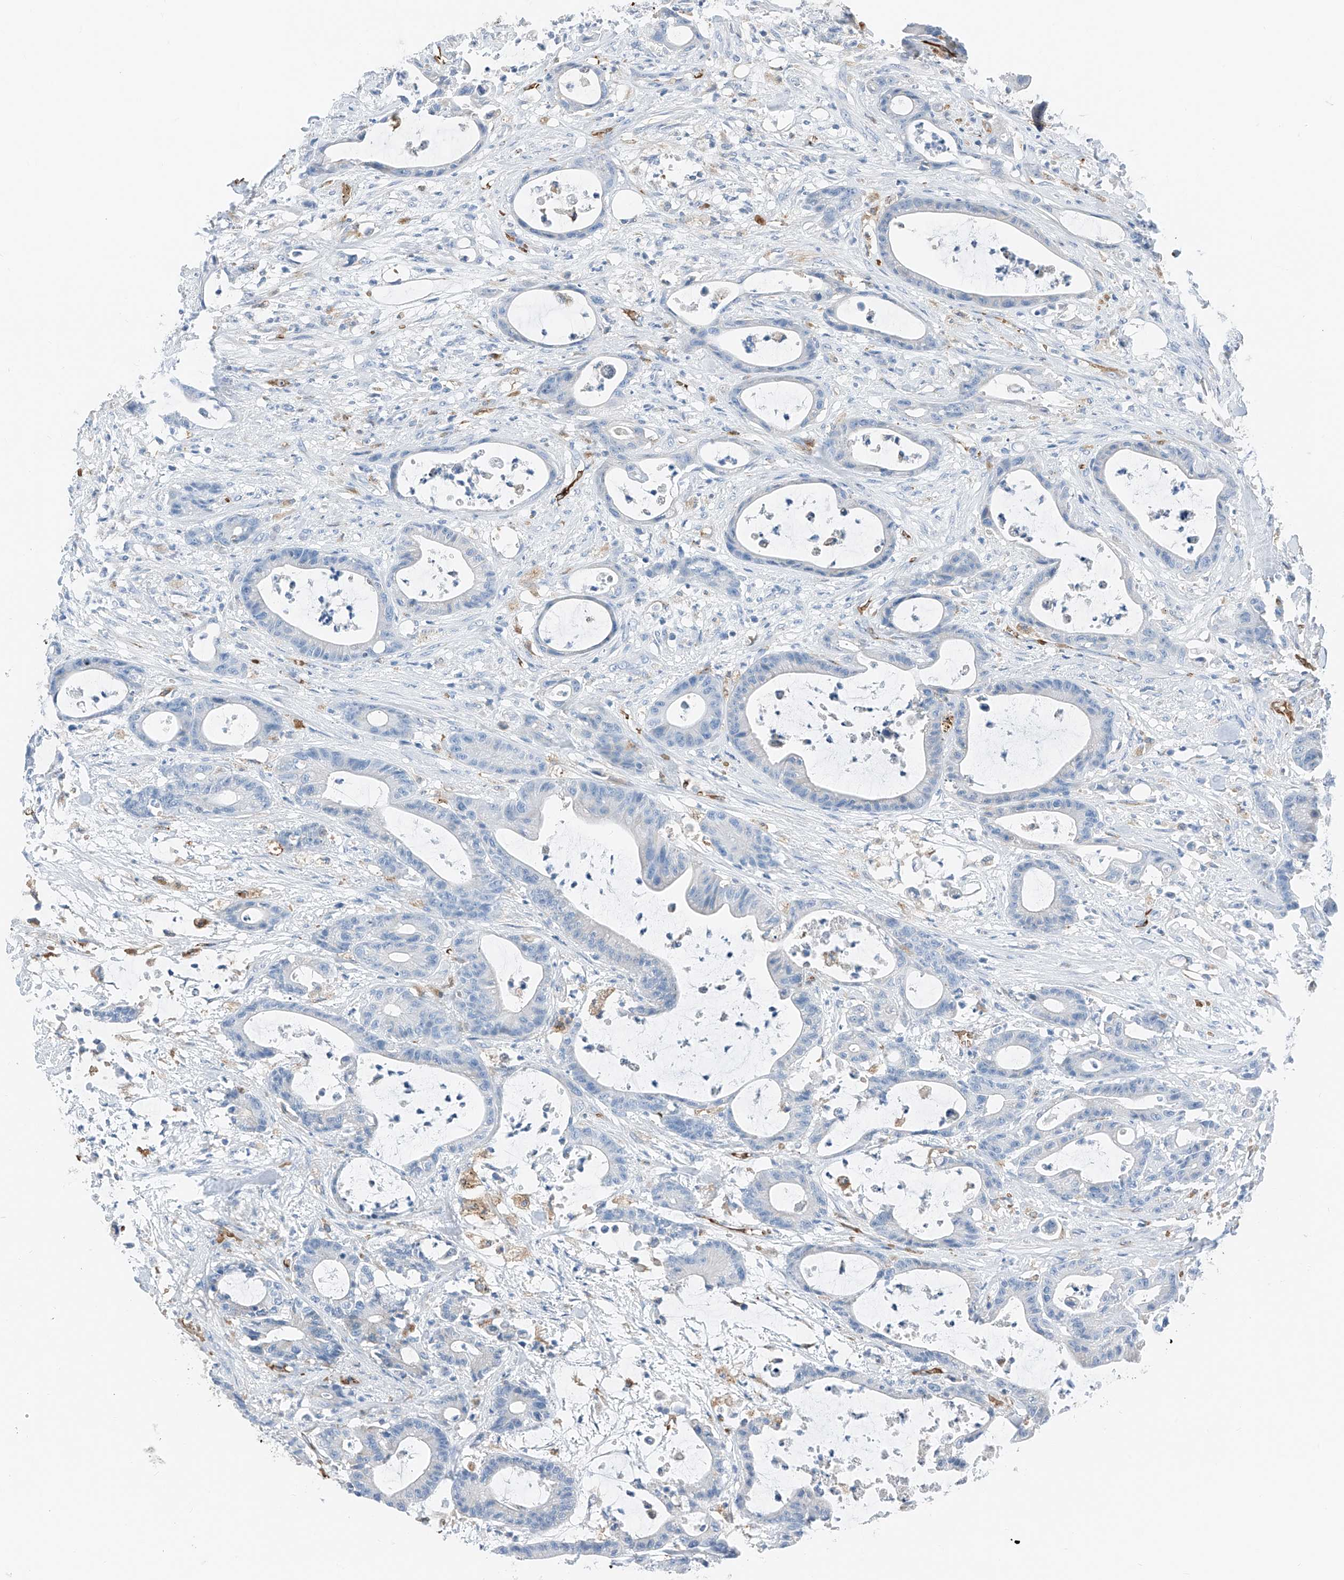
{"staining": {"intensity": "negative", "quantity": "none", "location": "none"}, "tissue": "colorectal cancer", "cell_type": "Tumor cells", "image_type": "cancer", "snomed": [{"axis": "morphology", "description": "Adenocarcinoma, NOS"}, {"axis": "topography", "description": "Colon"}], "caption": "Immunohistochemical staining of human colorectal cancer shows no significant staining in tumor cells. (DAB (3,3'-diaminobenzidine) immunohistochemistry (IHC) with hematoxylin counter stain).", "gene": "PRSS23", "patient": {"sex": "female", "age": 84}}